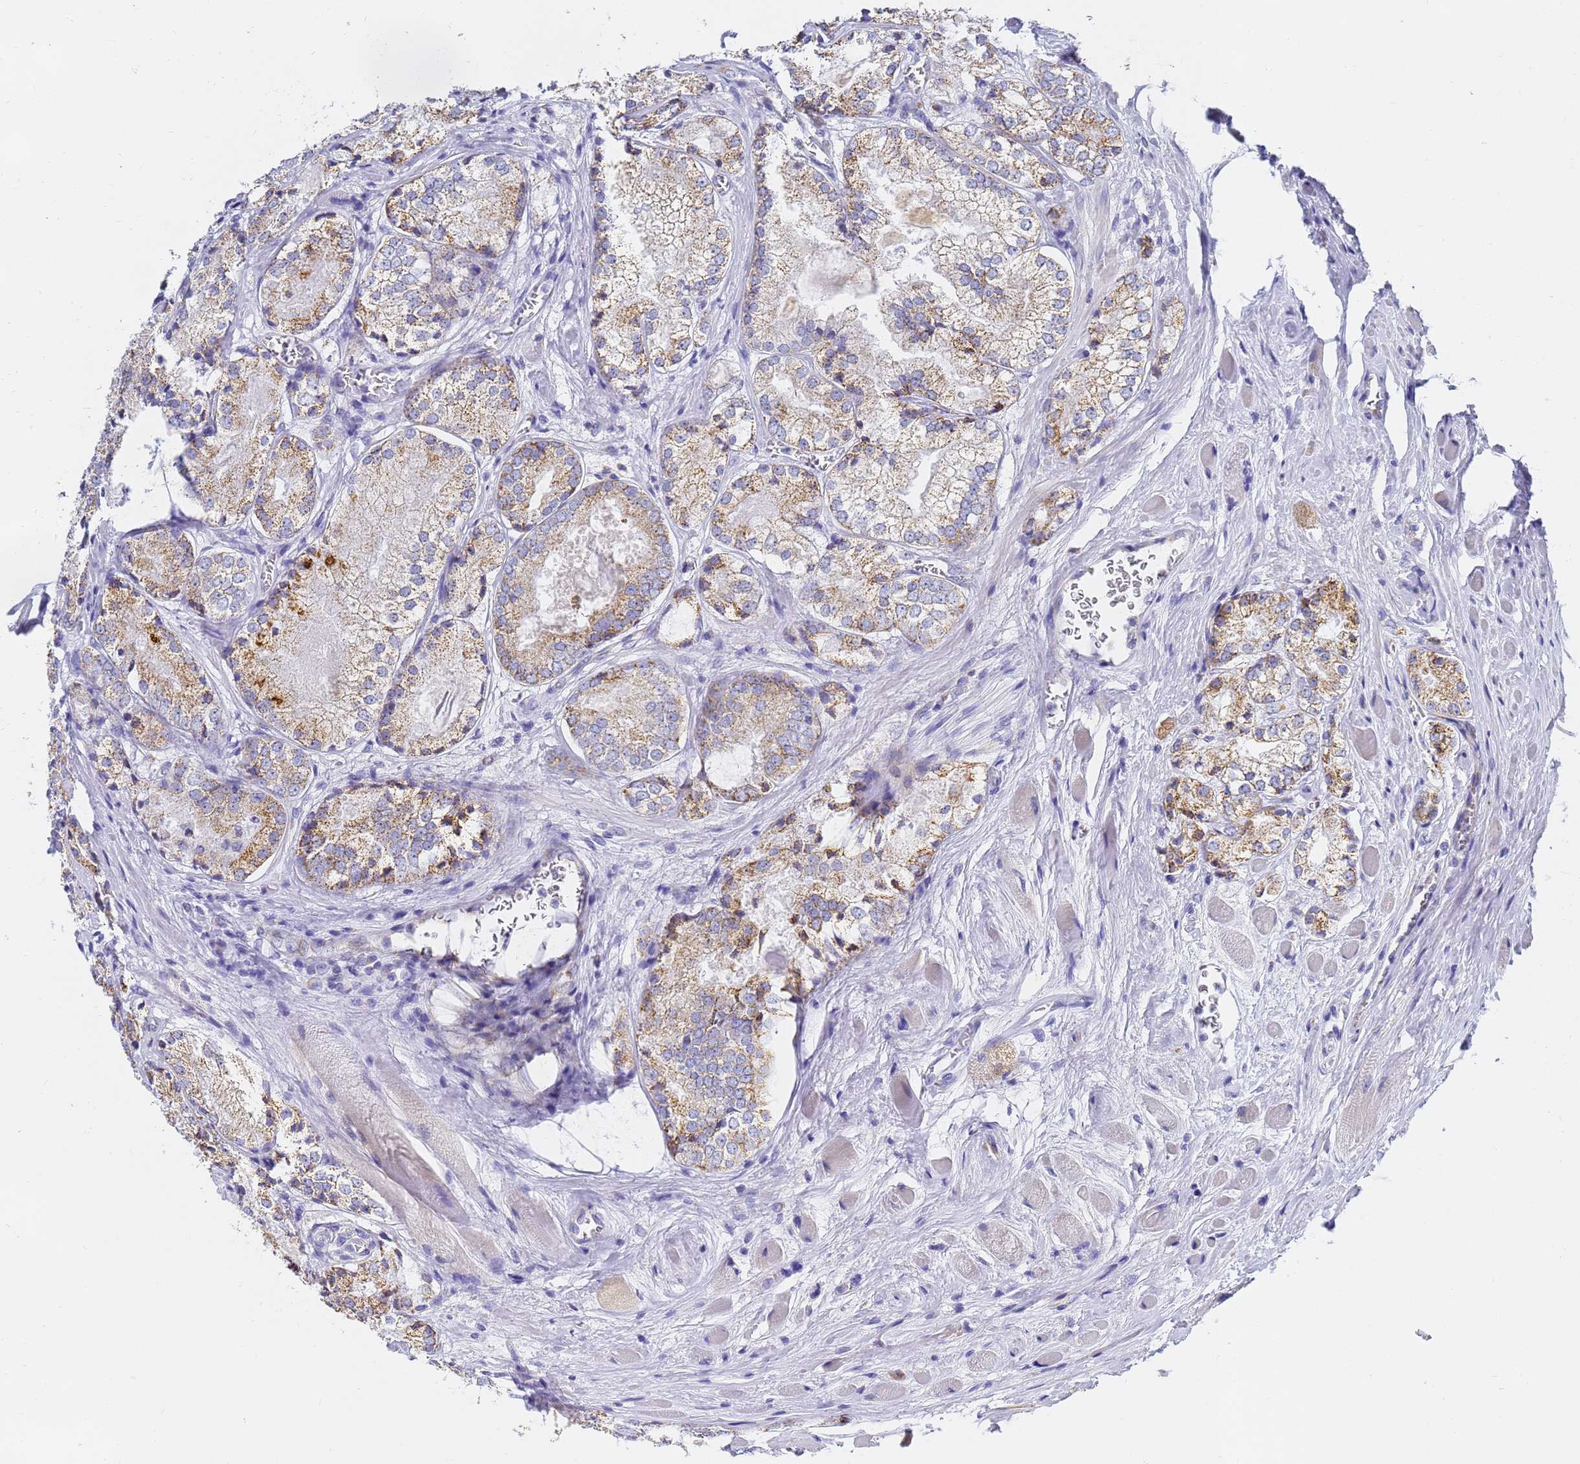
{"staining": {"intensity": "moderate", "quantity": ">75%", "location": "cytoplasmic/membranous"}, "tissue": "prostate cancer", "cell_type": "Tumor cells", "image_type": "cancer", "snomed": [{"axis": "morphology", "description": "Adenocarcinoma, Low grade"}, {"axis": "topography", "description": "Prostate"}], "caption": "Prostate cancer stained with a brown dye displays moderate cytoplasmic/membranous positive positivity in about >75% of tumor cells.", "gene": "CNIH4", "patient": {"sex": "male", "age": 67}}